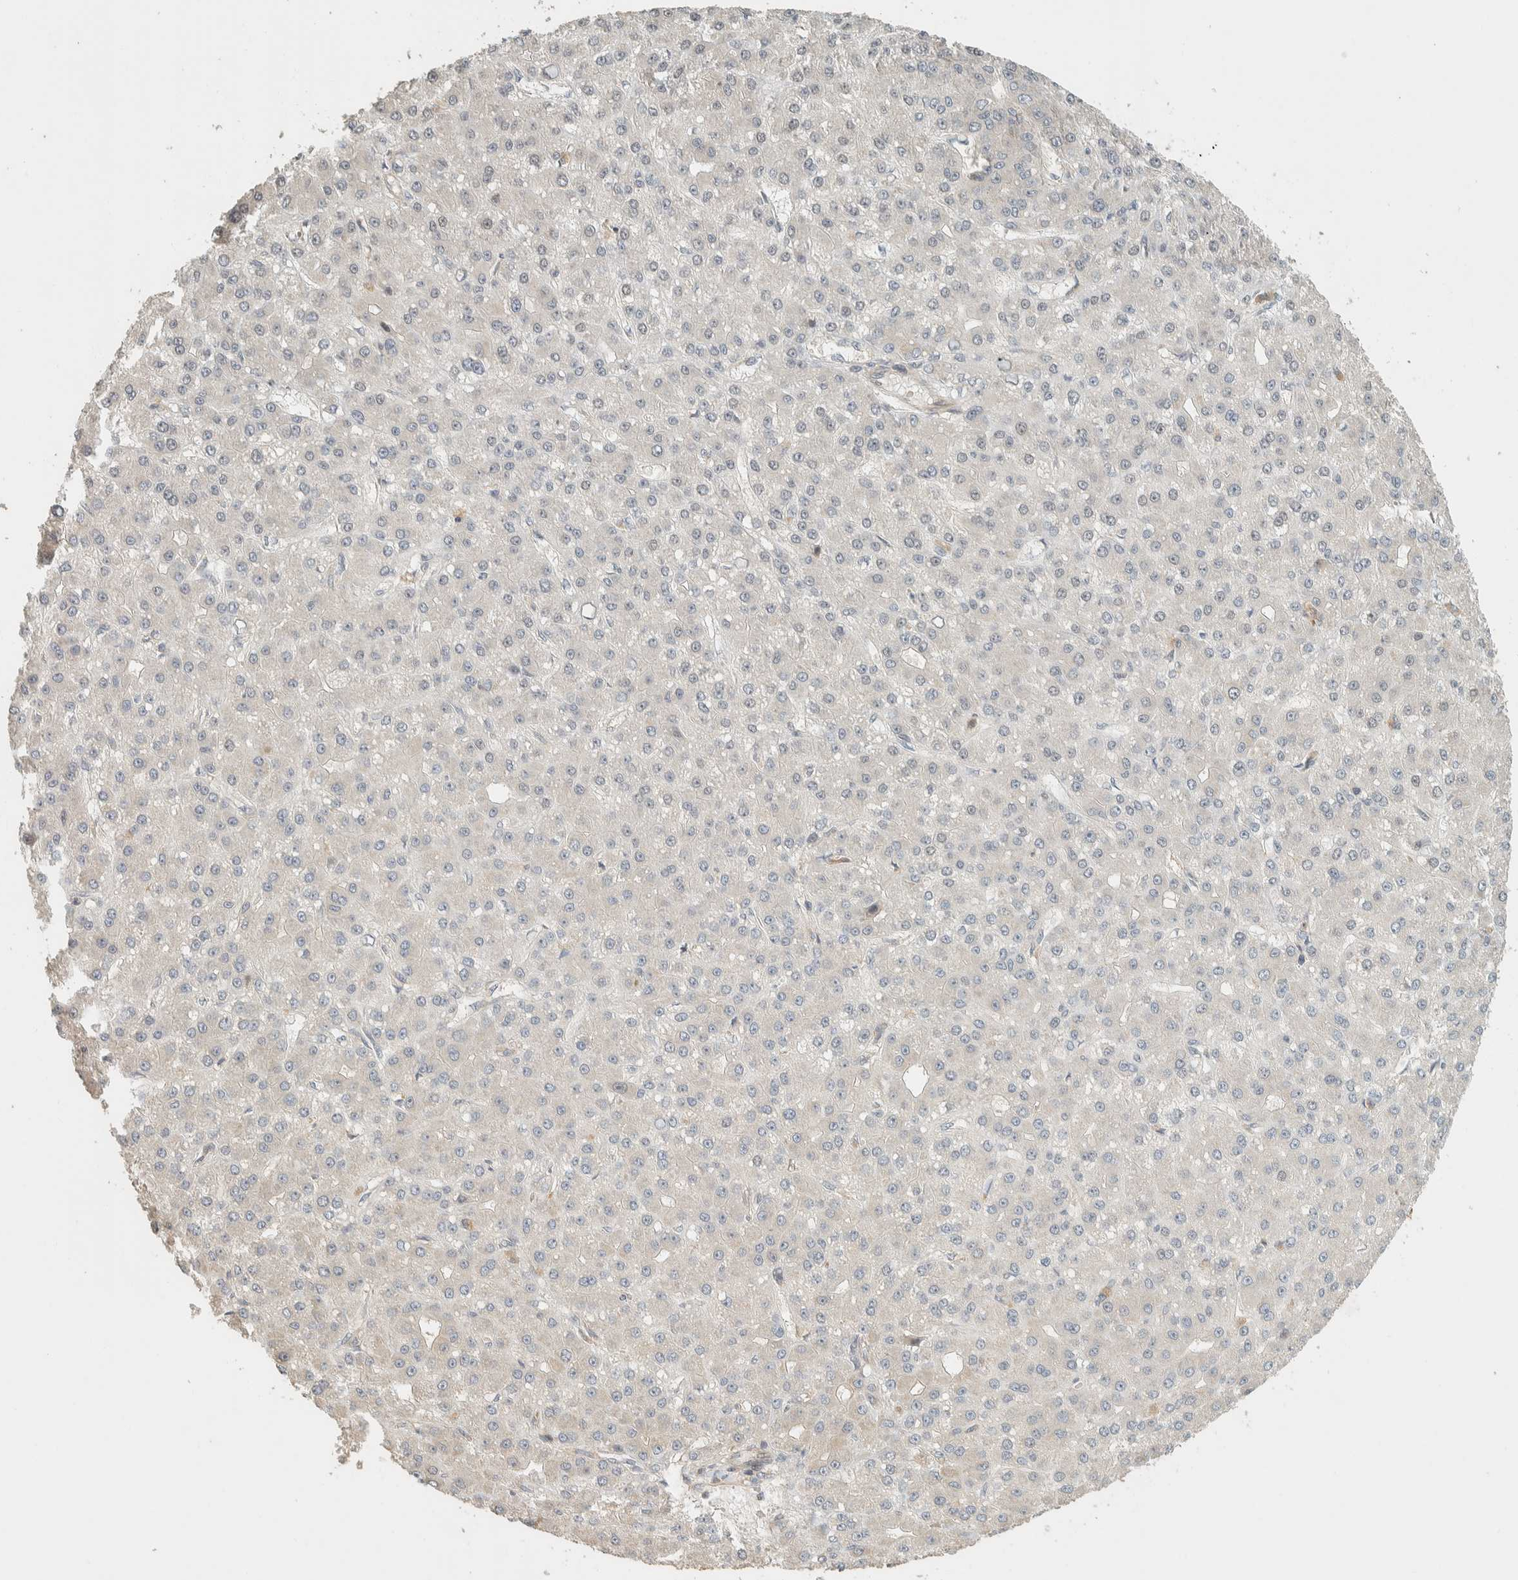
{"staining": {"intensity": "negative", "quantity": "none", "location": "none"}, "tissue": "liver cancer", "cell_type": "Tumor cells", "image_type": "cancer", "snomed": [{"axis": "morphology", "description": "Carcinoma, Hepatocellular, NOS"}, {"axis": "topography", "description": "Liver"}], "caption": "Micrograph shows no protein staining in tumor cells of liver cancer tissue.", "gene": "ADSS2", "patient": {"sex": "male", "age": 67}}